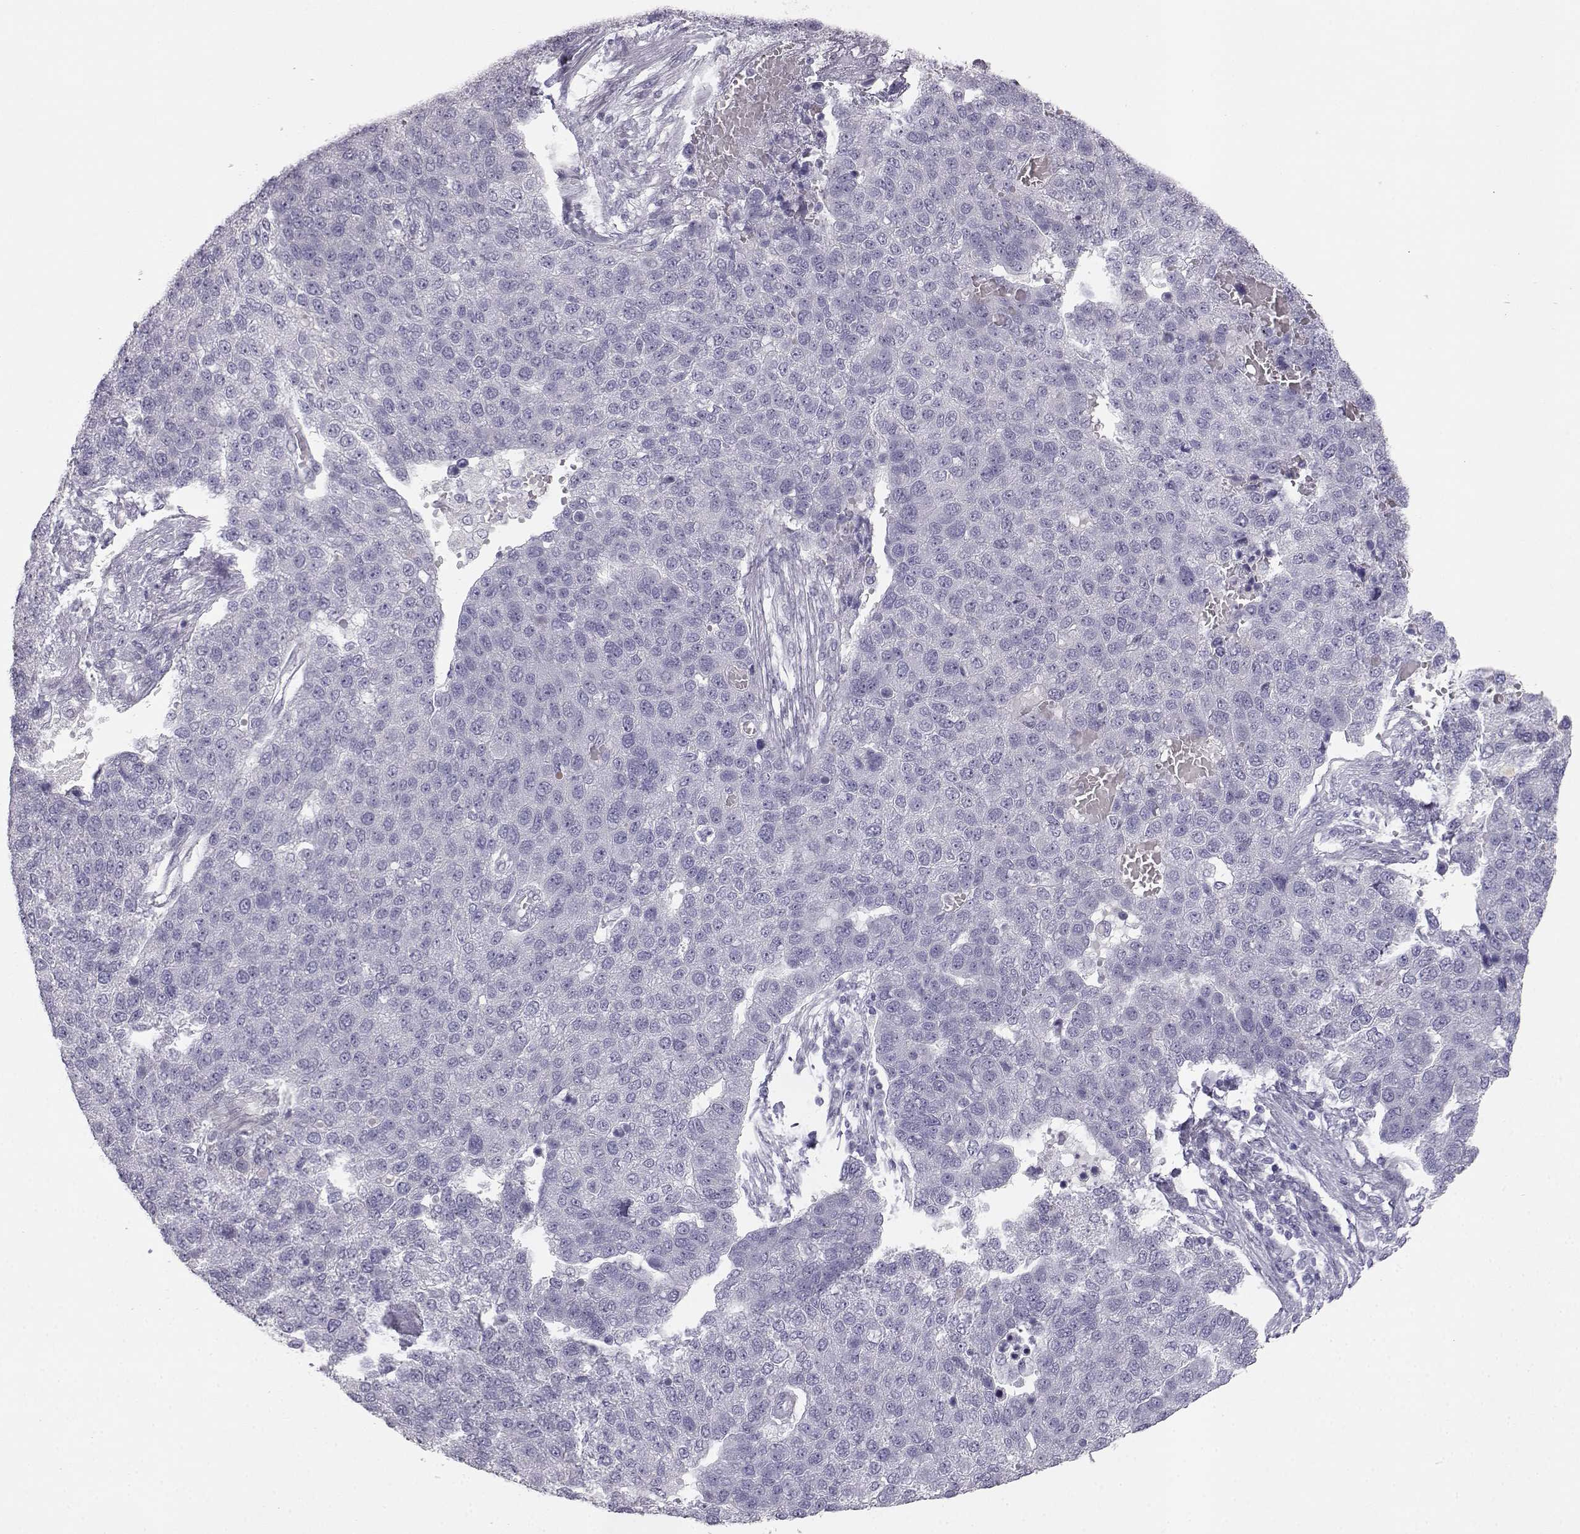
{"staining": {"intensity": "negative", "quantity": "none", "location": "none"}, "tissue": "pancreatic cancer", "cell_type": "Tumor cells", "image_type": "cancer", "snomed": [{"axis": "morphology", "description": "Adenocarcinoma, NOS"}, {"axis": "topography", "description": "Pancreas"}], "caption": "An image of human pancreatic adenocarcinoma is negative for staining in tumor cells.", "gene": "MYCBPAP", "patient": {"sex": "female", "age": 61}}